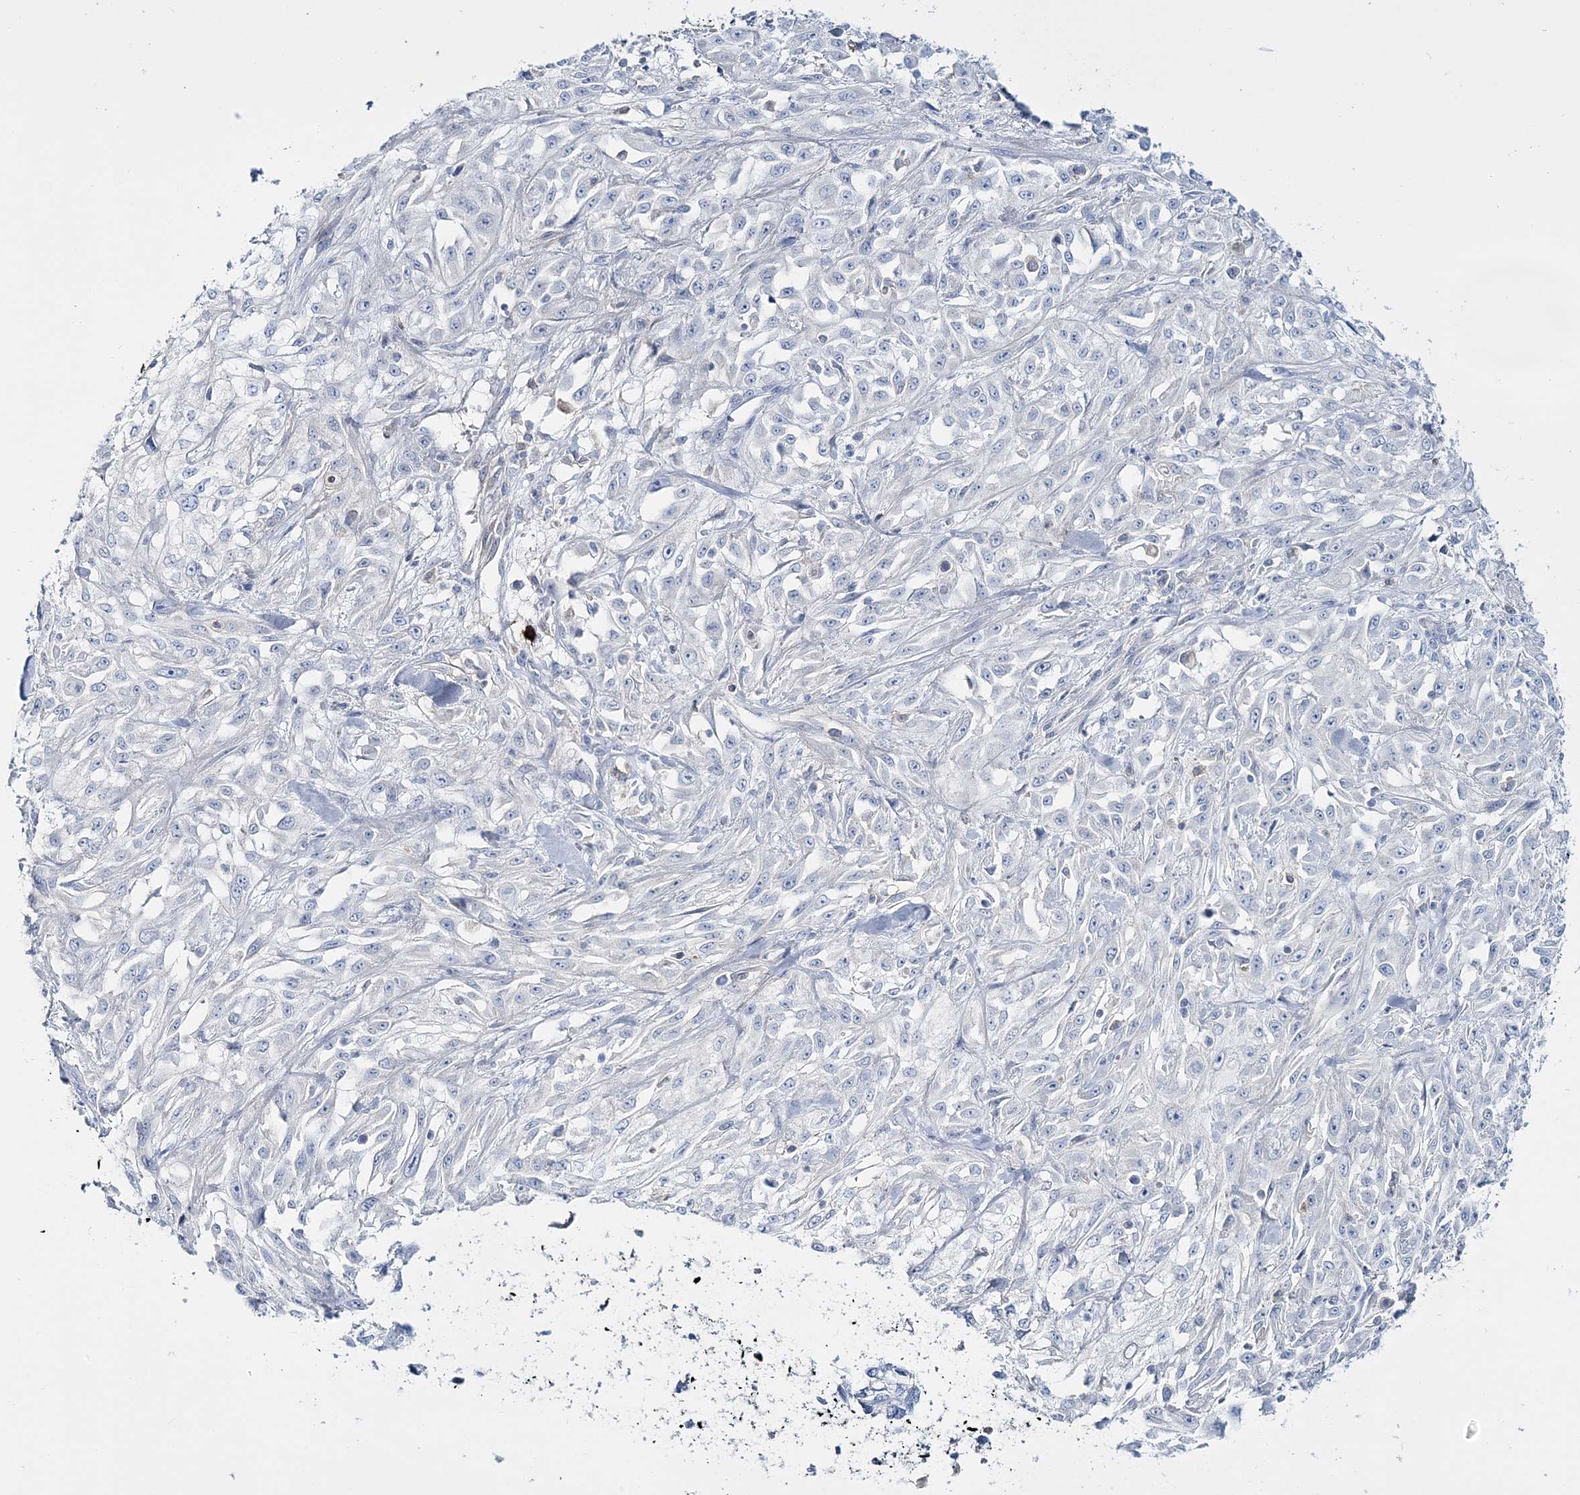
{"staining": {"intensity": "negative", "quantity": "none", "location": "none"}, "tissue": "skin cancer", "cell_type": "Tumor cells", "image_type": "cancer", "snomed": [{"axis": "morphology", "description": "Squamous cell carcinoma, NOS"}, {"axis": "morphology", "description": "Squamous cell carcinoma, metastatic, NOS"}, {"axis": "topography", "description": "Skin"}, {"axis": "topography", "description": "Lymph node"}], "caption": "Protein analysis of metastatic squamous cell carcinoma (skin) exhibits no significant positivity in tumor cells.", "gene": "WDSUB1", "patient": {"sex": "male", "age": 75}}